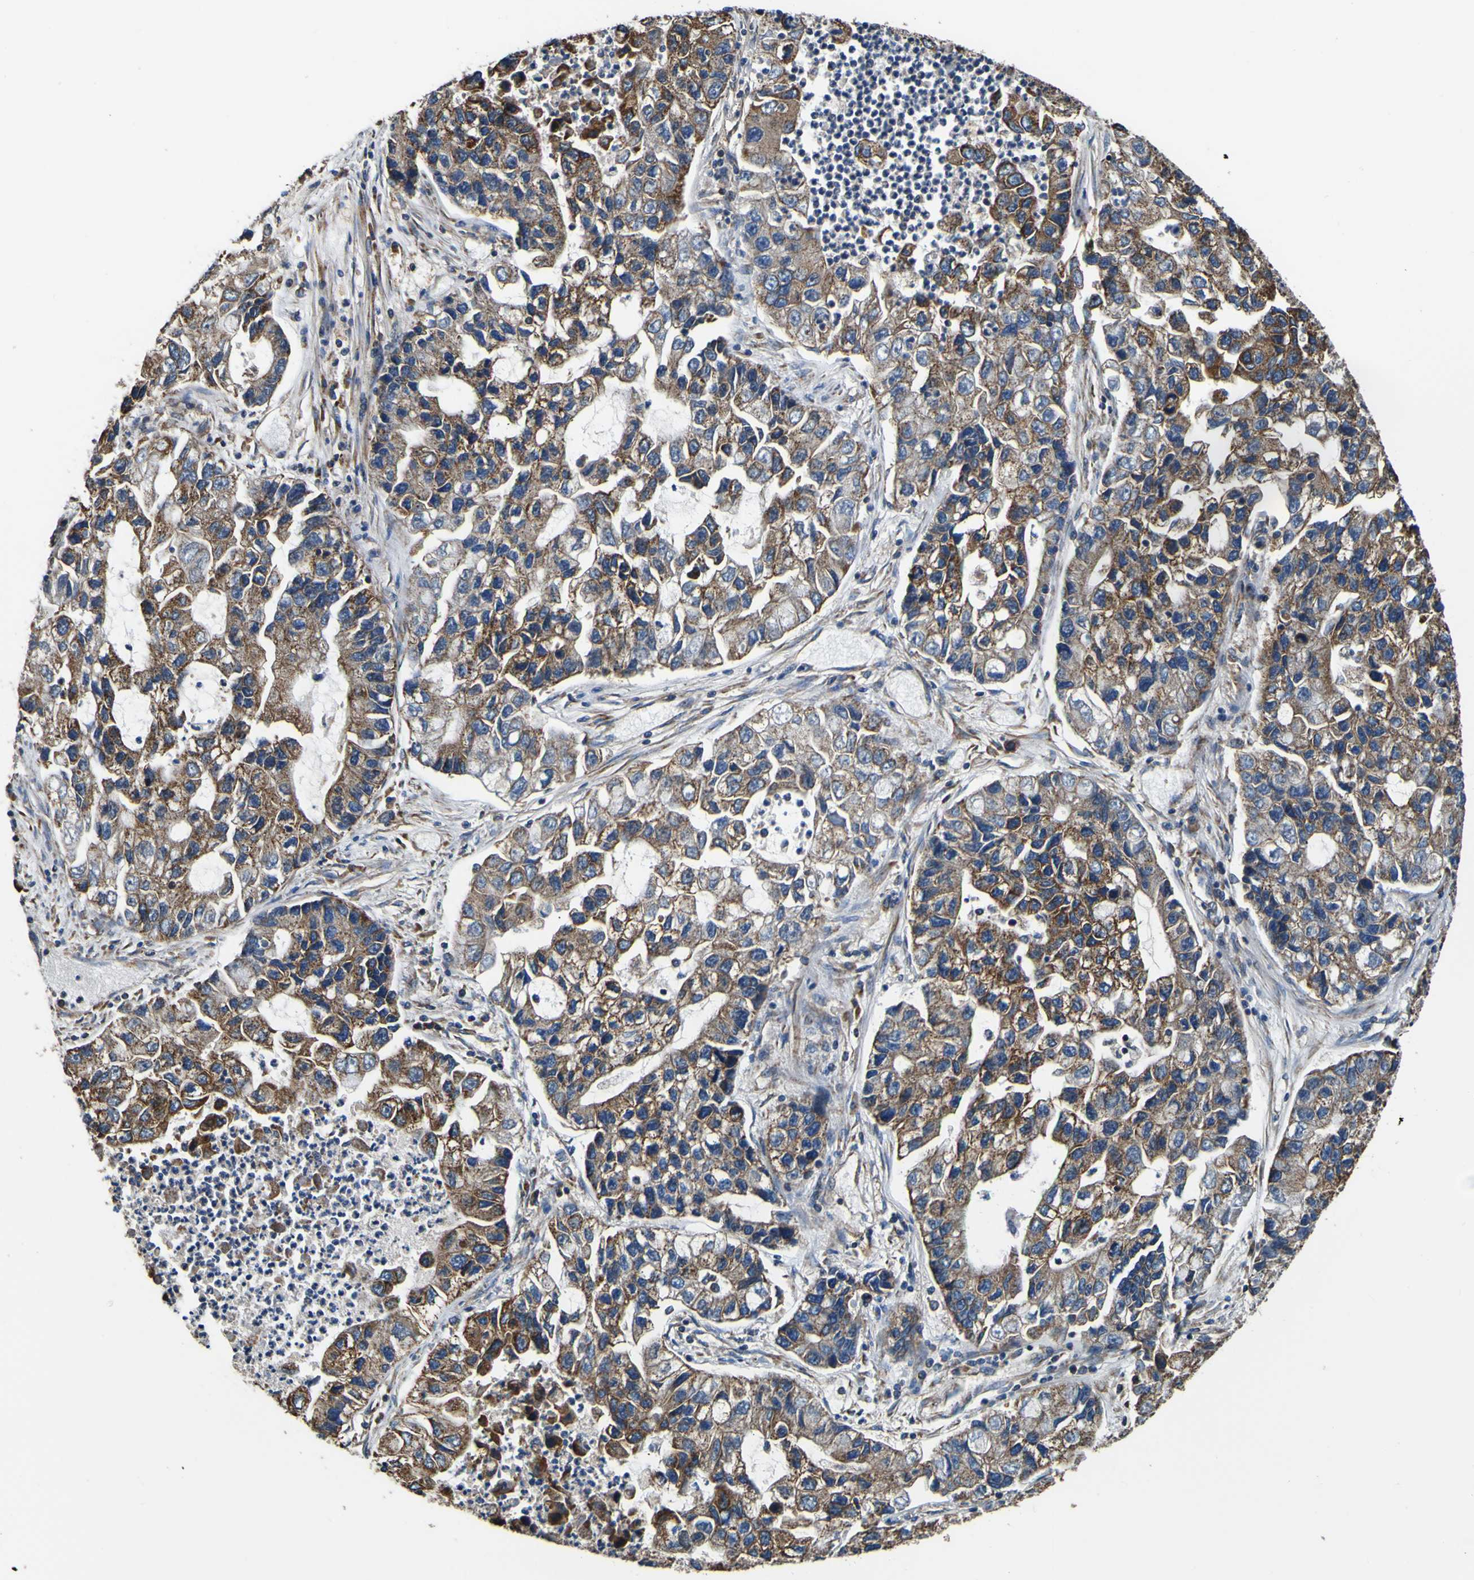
{"staining": {"intensity": "moderate", "quantity": ">75%", "location": "cytoplasmic/membranous"}, "tissue": "lung cancer", "cell_type": "Tumor cells", "image_type": "cancer", "snomed": [{"axis": "morphology", "description": "Adenocarcinoma, NOS"}, {"axis": "topography", "description": "Lung"}], "caption": "Immunohistochemical staining of lung adenocarcinoma shows medium levels of moderate cytoplasmic/membranous protein staining in approximately >75% of tumor cells.", "gene": "INPP5A", "patient": {"sex": "female", "age": 51}}